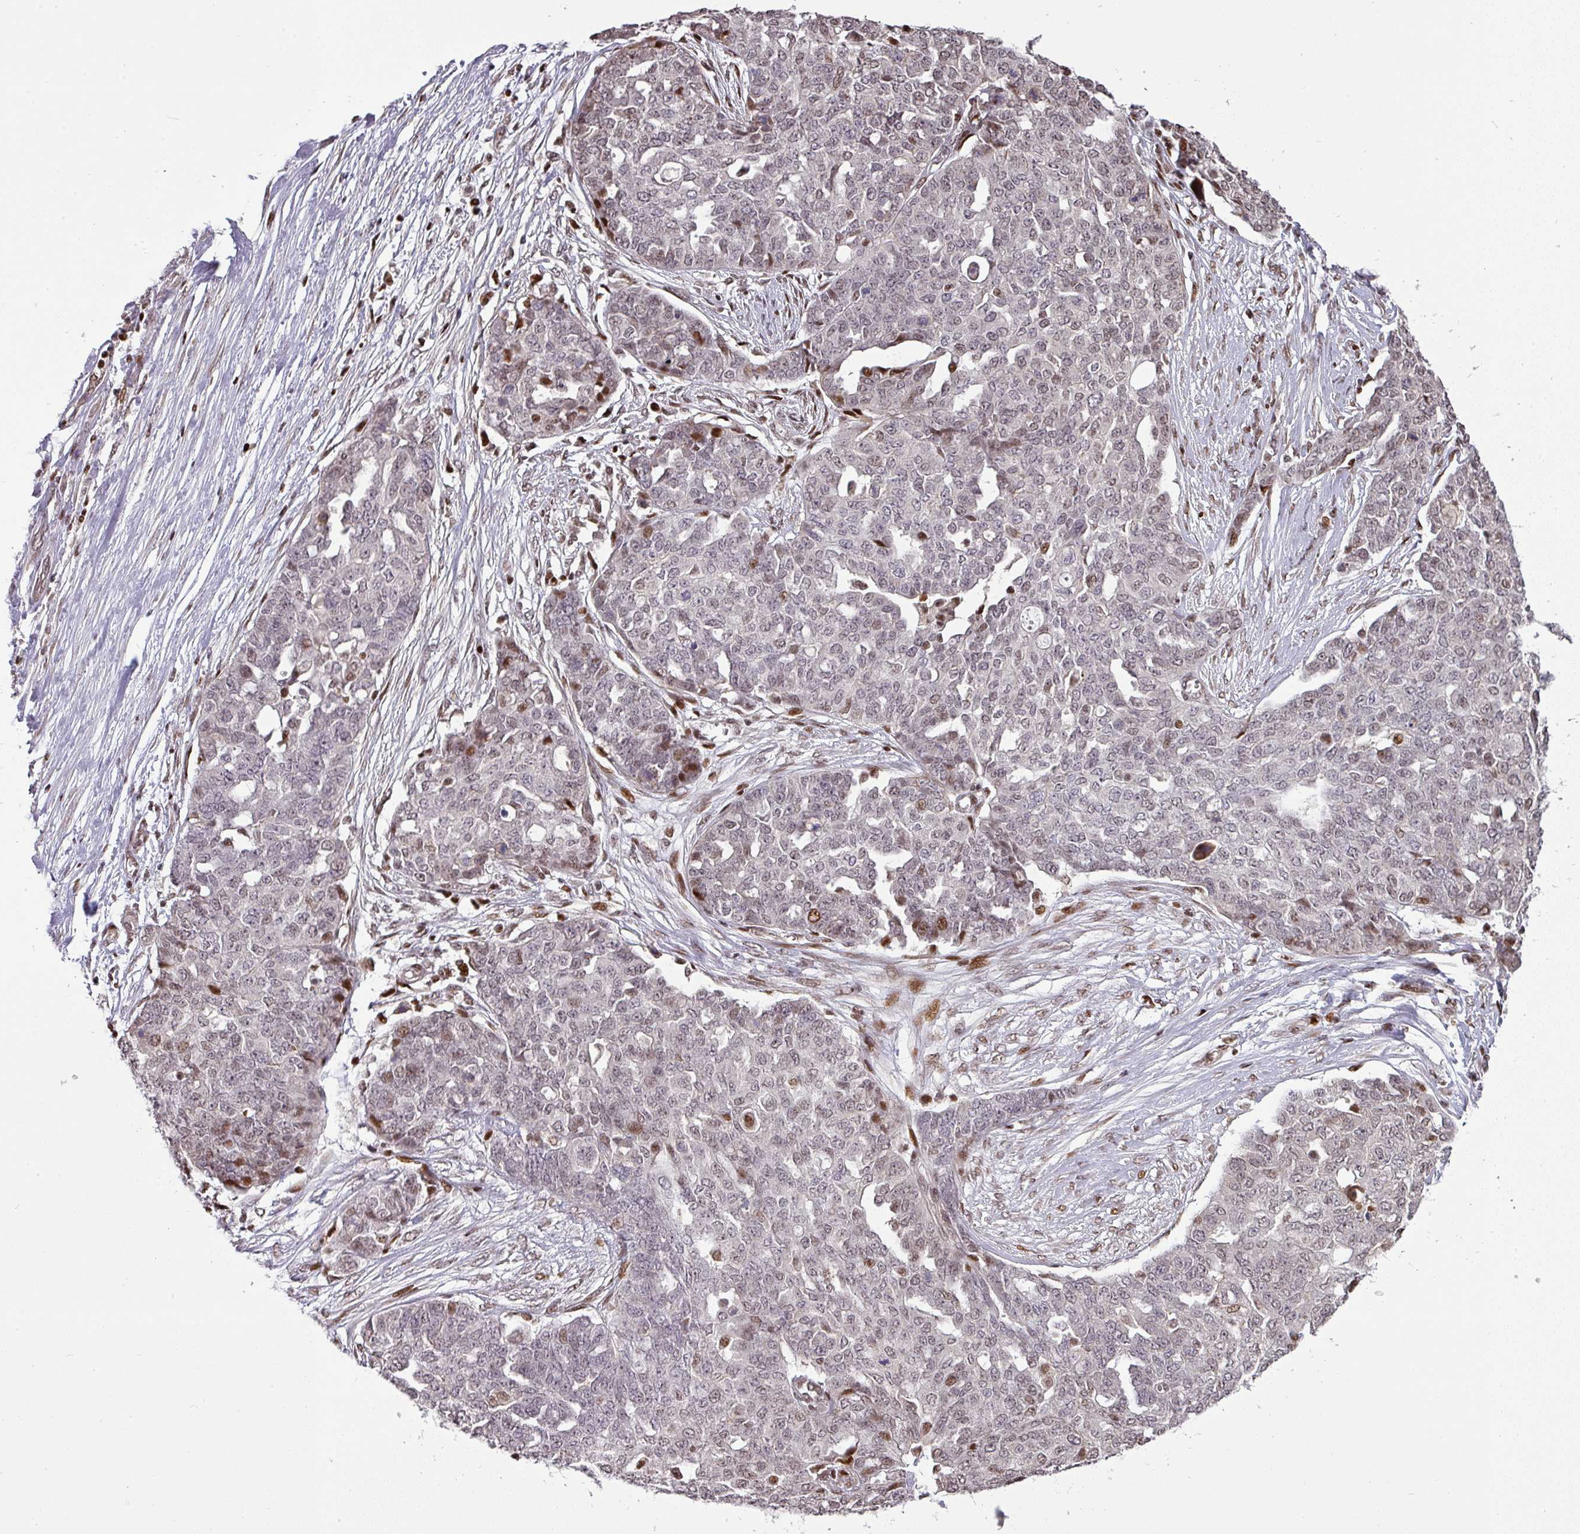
{"staining": {"intensity": "moderate", "quantity": "<25%", "location": "nuclear"}, "tissue": "ovarian cancer", "cell_type": "Tumor cells", "image_type": "cancer", "snomed": [{"axis": "morphology", "description": "Cystadenocarcinoma, serous, NOS"}, {"axis": "topography", "description": "Soft tissue"}, {"axis": "topography", "description": "Ovary"}], "caption": "Tumor cells display low levels of moderate nuclear expression in about <25% of cells in ovarian cancer (serous cystadenocarcinoma). (DAB (3,3'-diaminobenzidine) IHC with brightfield microscopy, high magnification).", "gene": "MYSM1", "patient": {"sex": "female", "age": 57}}